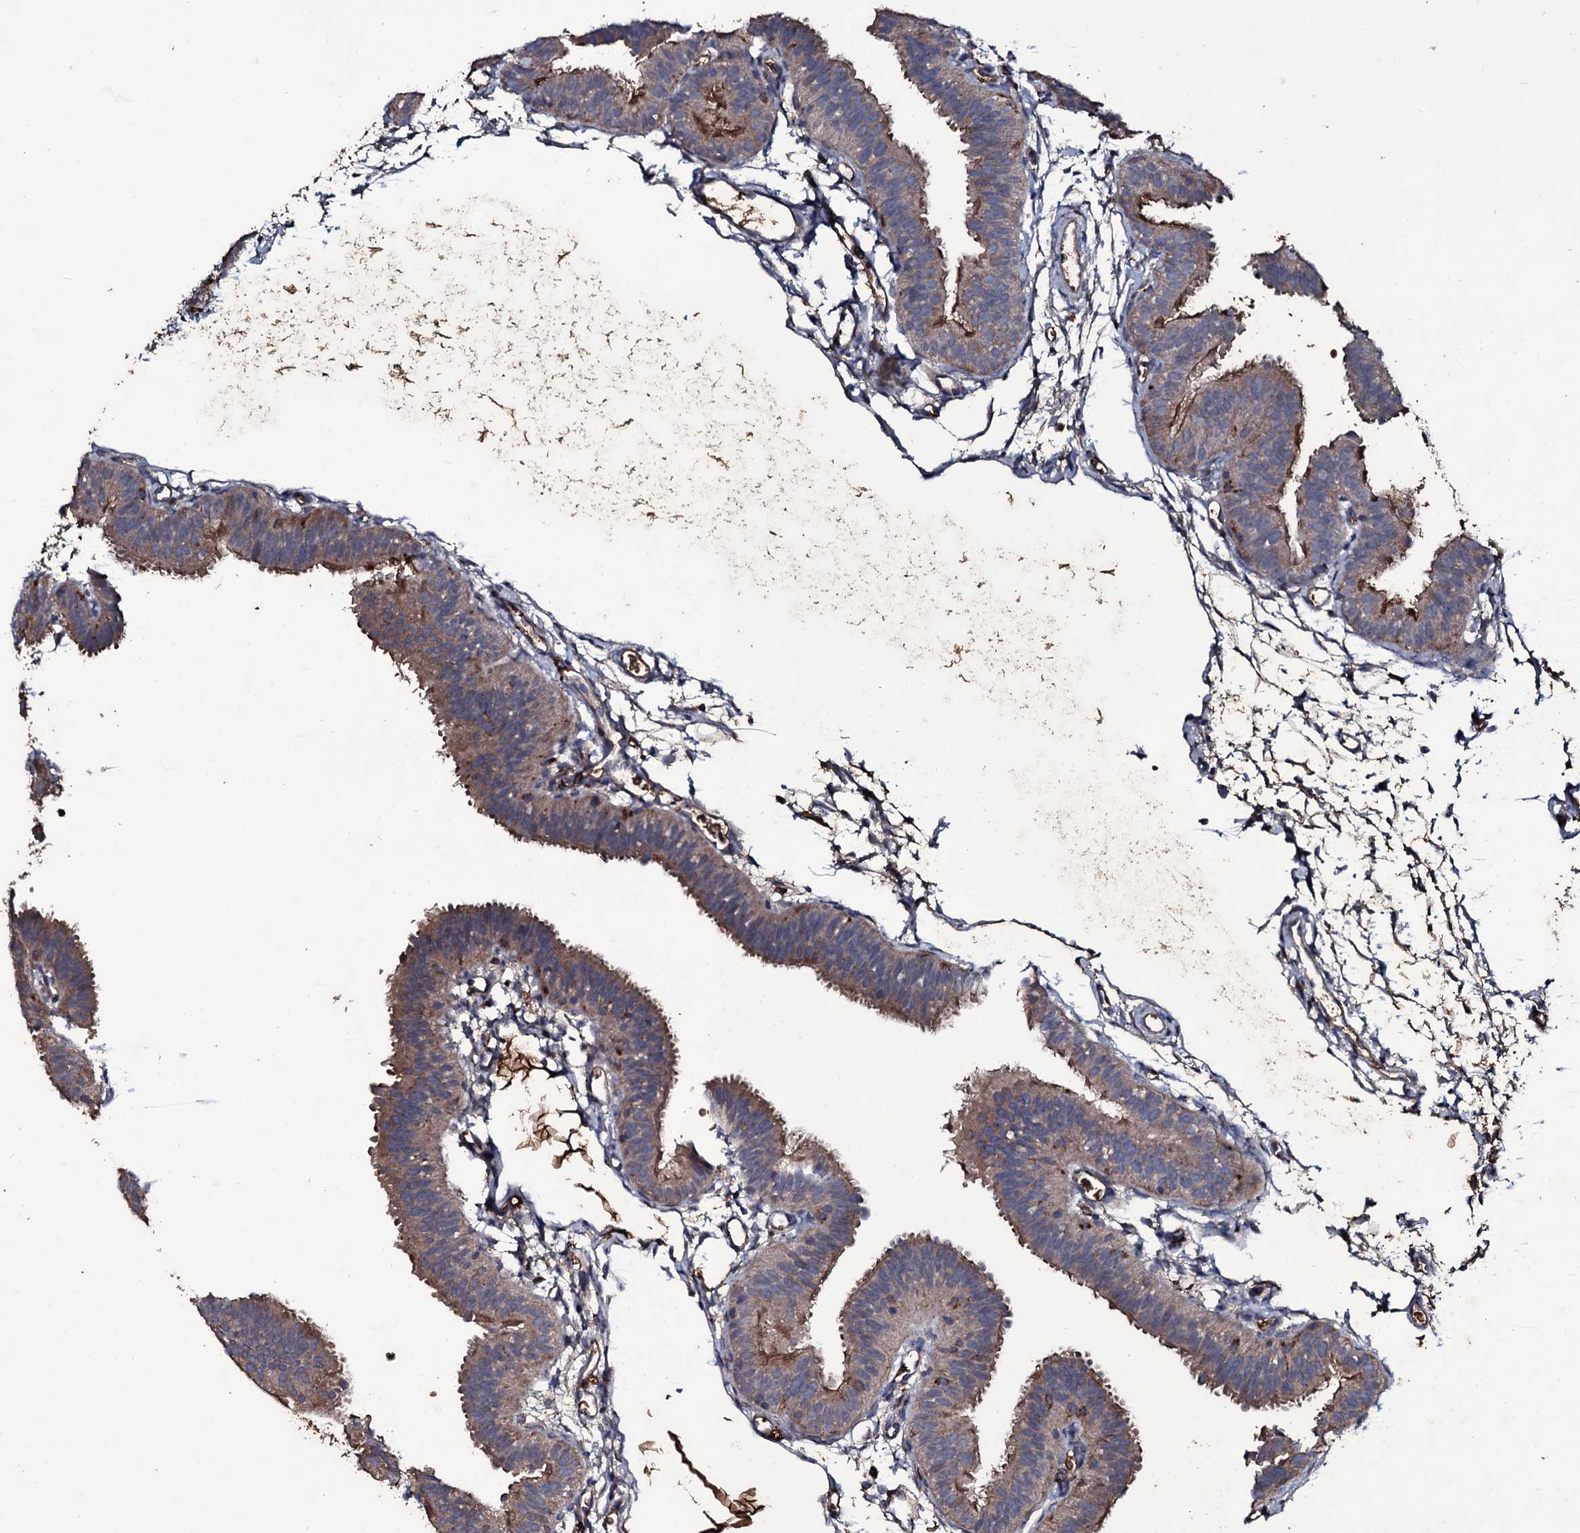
{"staining": {"intensity": "moderate", "quantity": ">75%", "location": "cytoplasmic/membranous"}, "tissue": "fallopian tube", "cell_type": "Glandular cells", "image_type": "normal", "snomed": [{"axis": "morphology", "description": "Normal tissue, NOS"}, {"axis": "topography", "description": "Fallopian tube"}], "caption": "High-magnification brightfield microscopy of benign fallopian tube stained with DAB (3,3'-diaminobenzidine) (brown) and counterstained with hematoxylin (blue). glandular cells exhibit moderate cytoplasmic/membranous staining is identified in about>75% of cells. (IHC, brightfield microscopy, high magnification).", "gene": "ZSWIM8", "patient": {"sex": "female", "age": 35}}